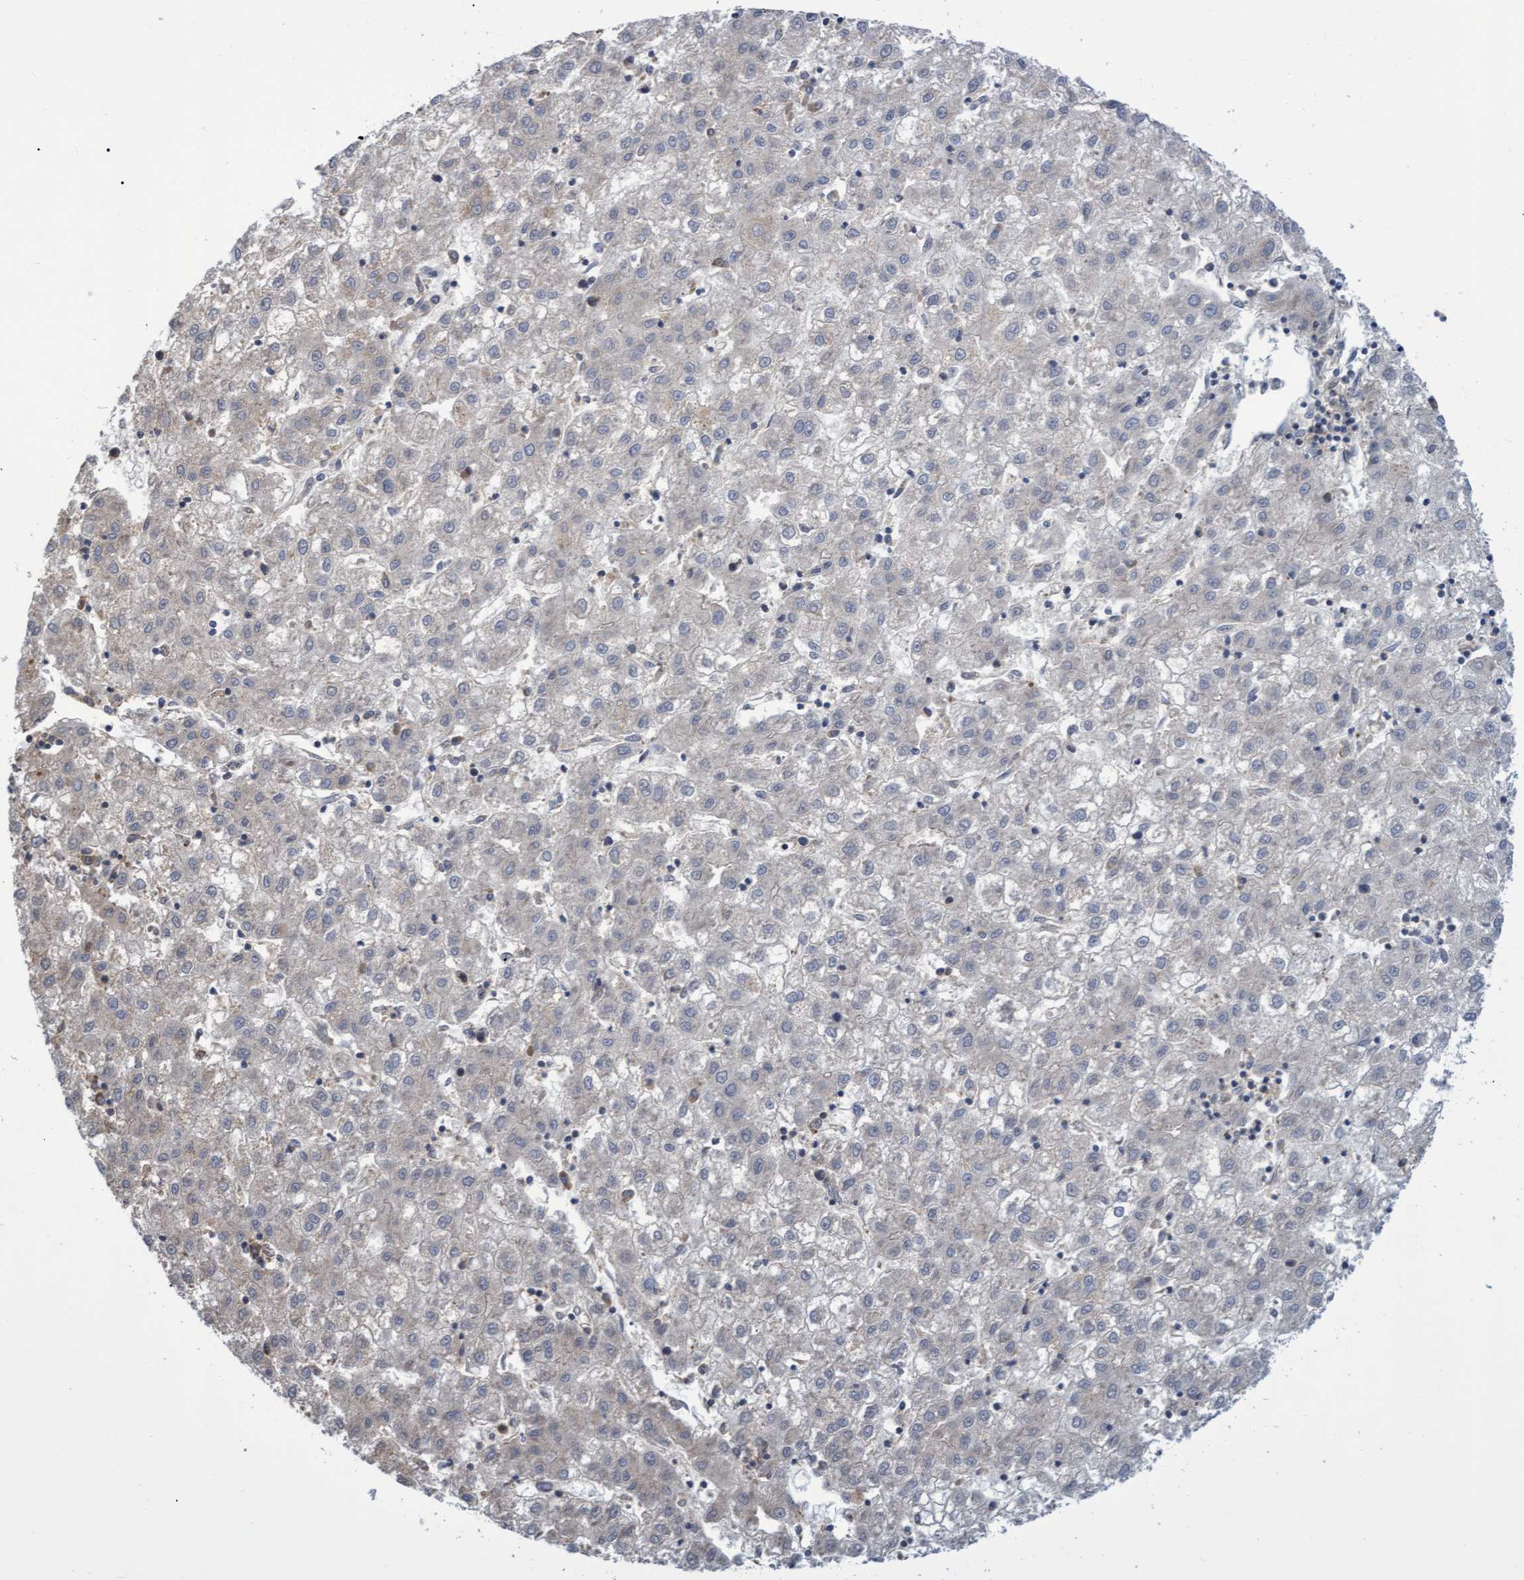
{"staining": {"intensity": "negative", "quantity": "none", "location": "none"}, "tissue": "liver cancer", "cell_type": "Tumor cells", "image_type": "cancer", "snomed": [{"axis": "morphology", "description": "Carcinoma, Hepatocellular, NOS"}, {"axis": "topography", "description": "Liver"}], "caption": "Tumor cells show no significant expression in liver hepatocellular carcinoma.", "gene": "NAA15", "patient": {"sex": "male", "age": 72}}